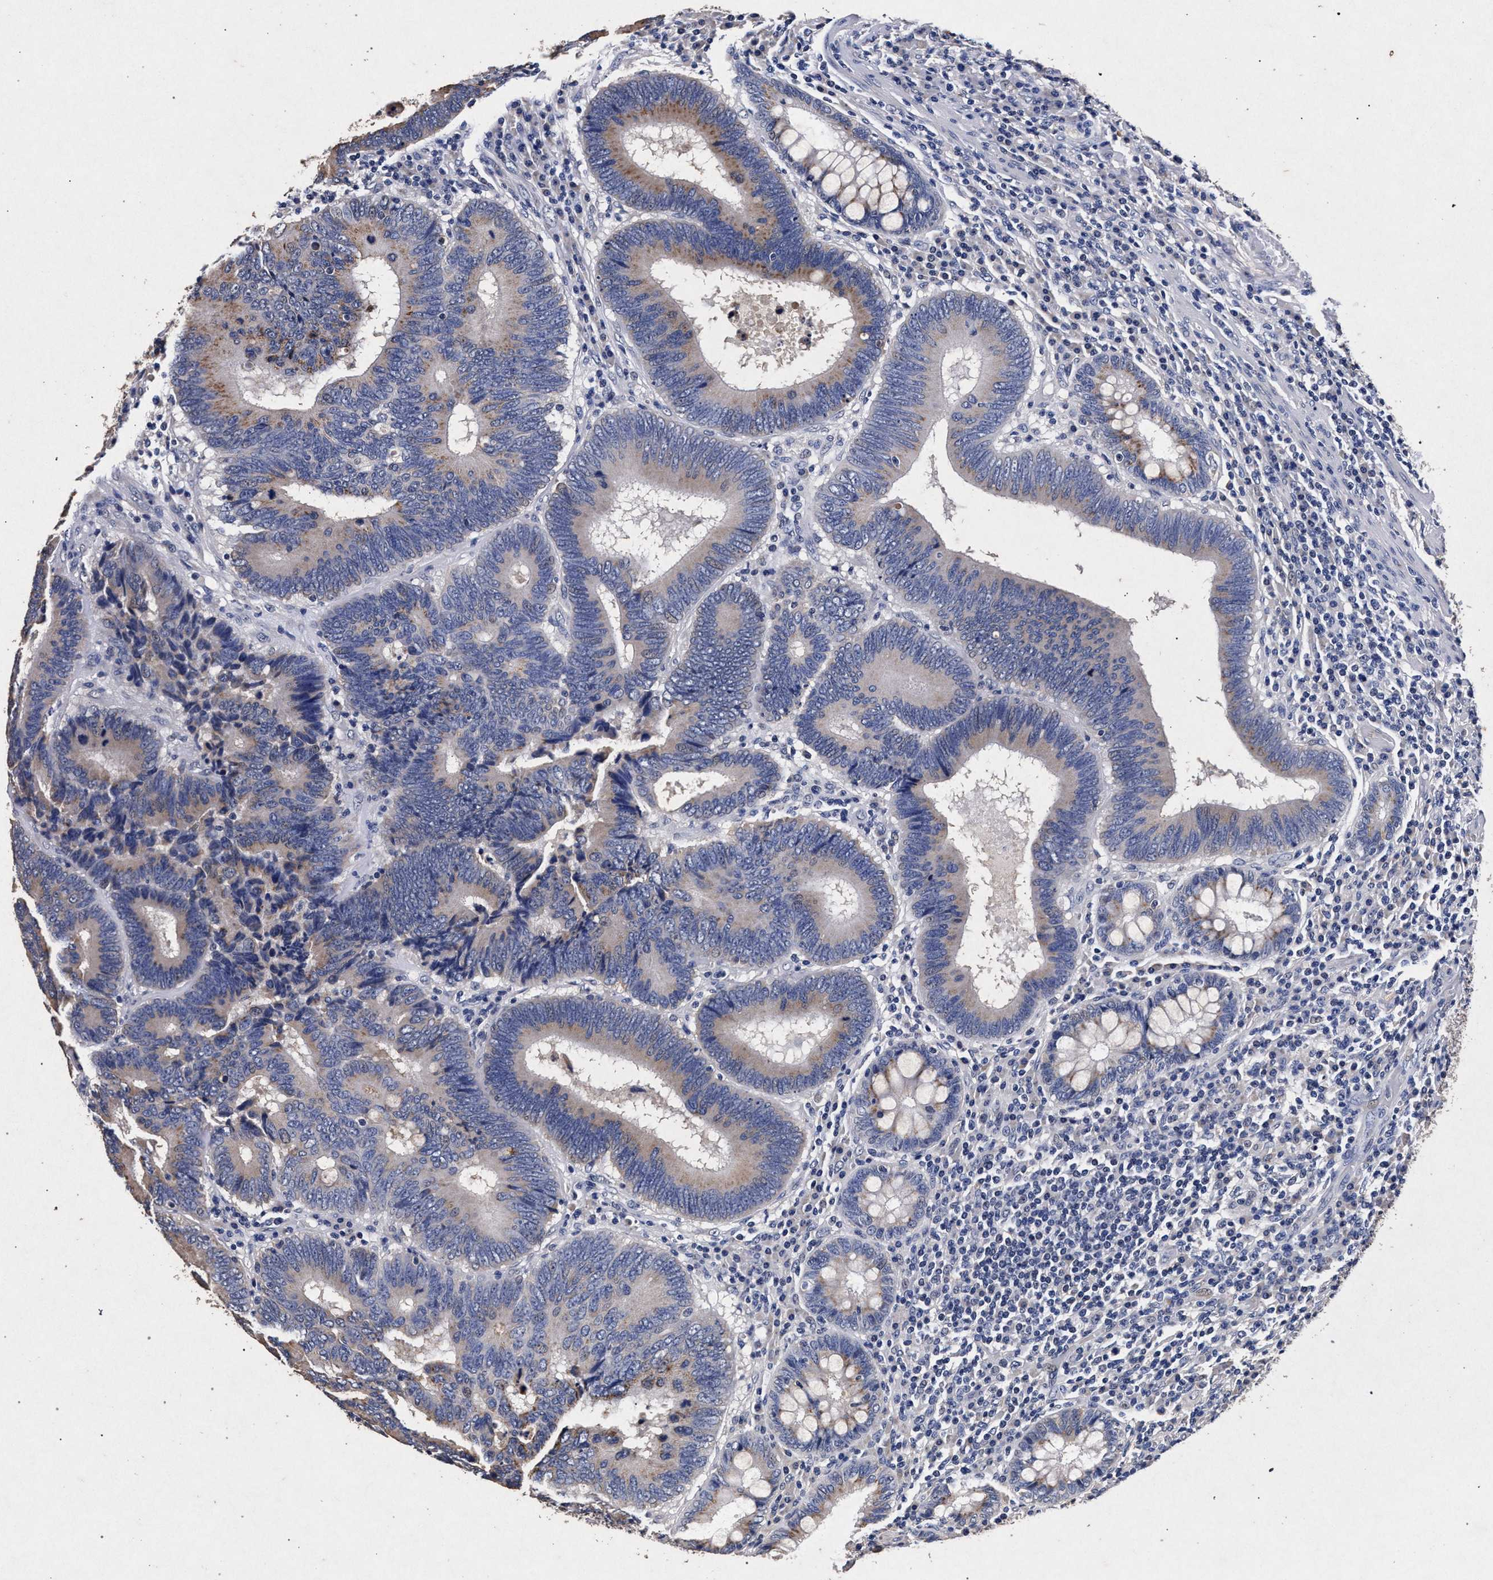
{"staining": {"intensity": "weak", "quantity": ">75%", "location": "cytoplasmic/membranous"}, "tissue": "colorectal cancer", "cell_type": "Tumor cells", "image_type": "cancer", "snomed": [{"axis": "morphology", "description": "Adenocarcinoma, NOS"}, {"axis": "topography", "description": "Colon"}], "caption": "Immunohistochemistry (DAB) staining of human colorectal cancer exhibits weak cytoplasmic/membranous protein positivity in approximately >75% of tumor cells. Nuclei are stained in blue.", "gene": "ATP1A2", "patient": {"sex": "female", "age": 78}}